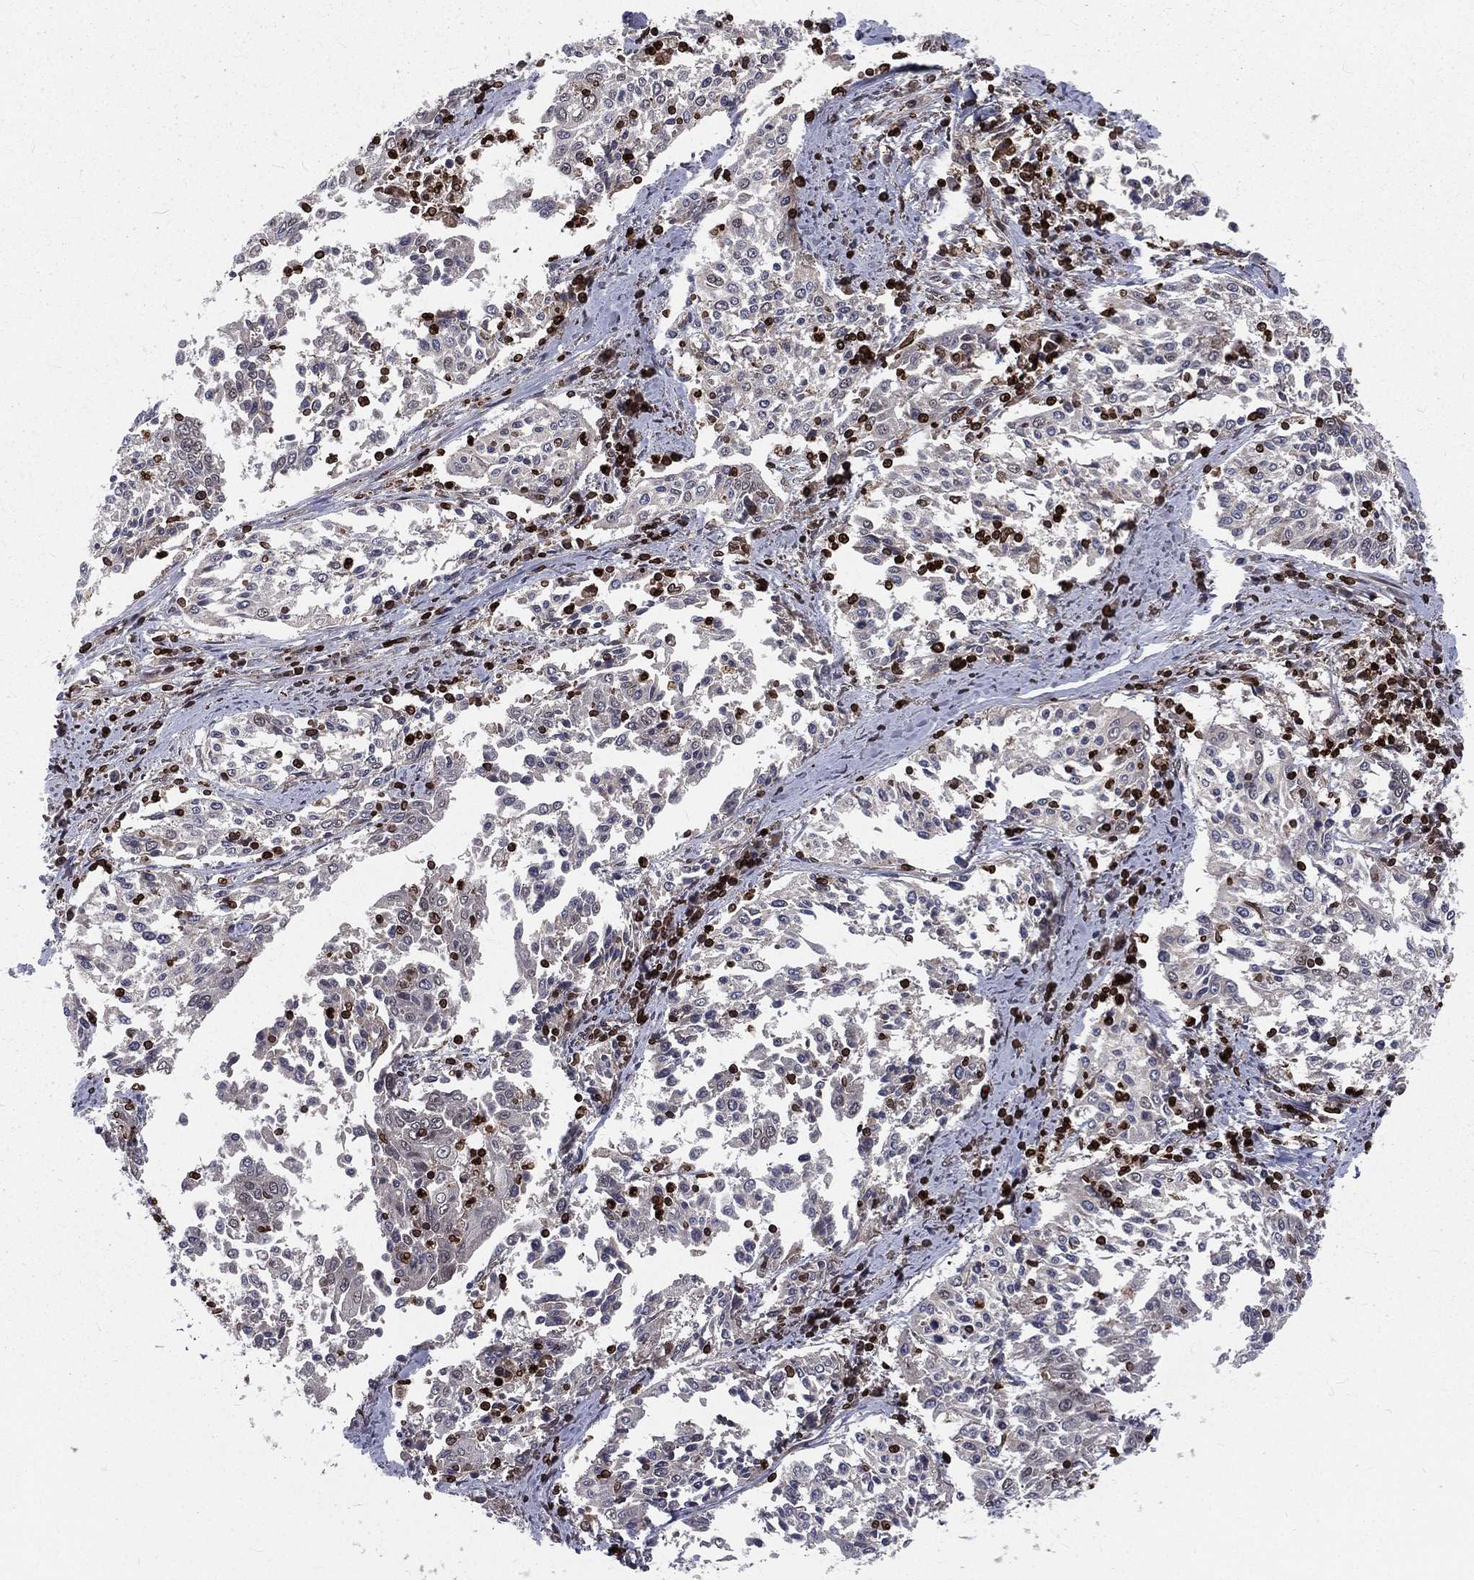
{"staining": {"intensity": "negative", "quantity": "none", "location": "none"}, "tissue": "cervical cancer", "cell_type": "Tumor cells", "image_type": "cancer", "snomed": [{"axis": "morphology", "description": "Squamous cell carcinoma, NOS"}, {"axis": "topography", "description": "Cervix"}], "caption": "Cervical cancer stained for a protein using IHC exhibits no staining tumor cells.", "gene": "LBR", "patient": {"sex": "female", "age": 41}}